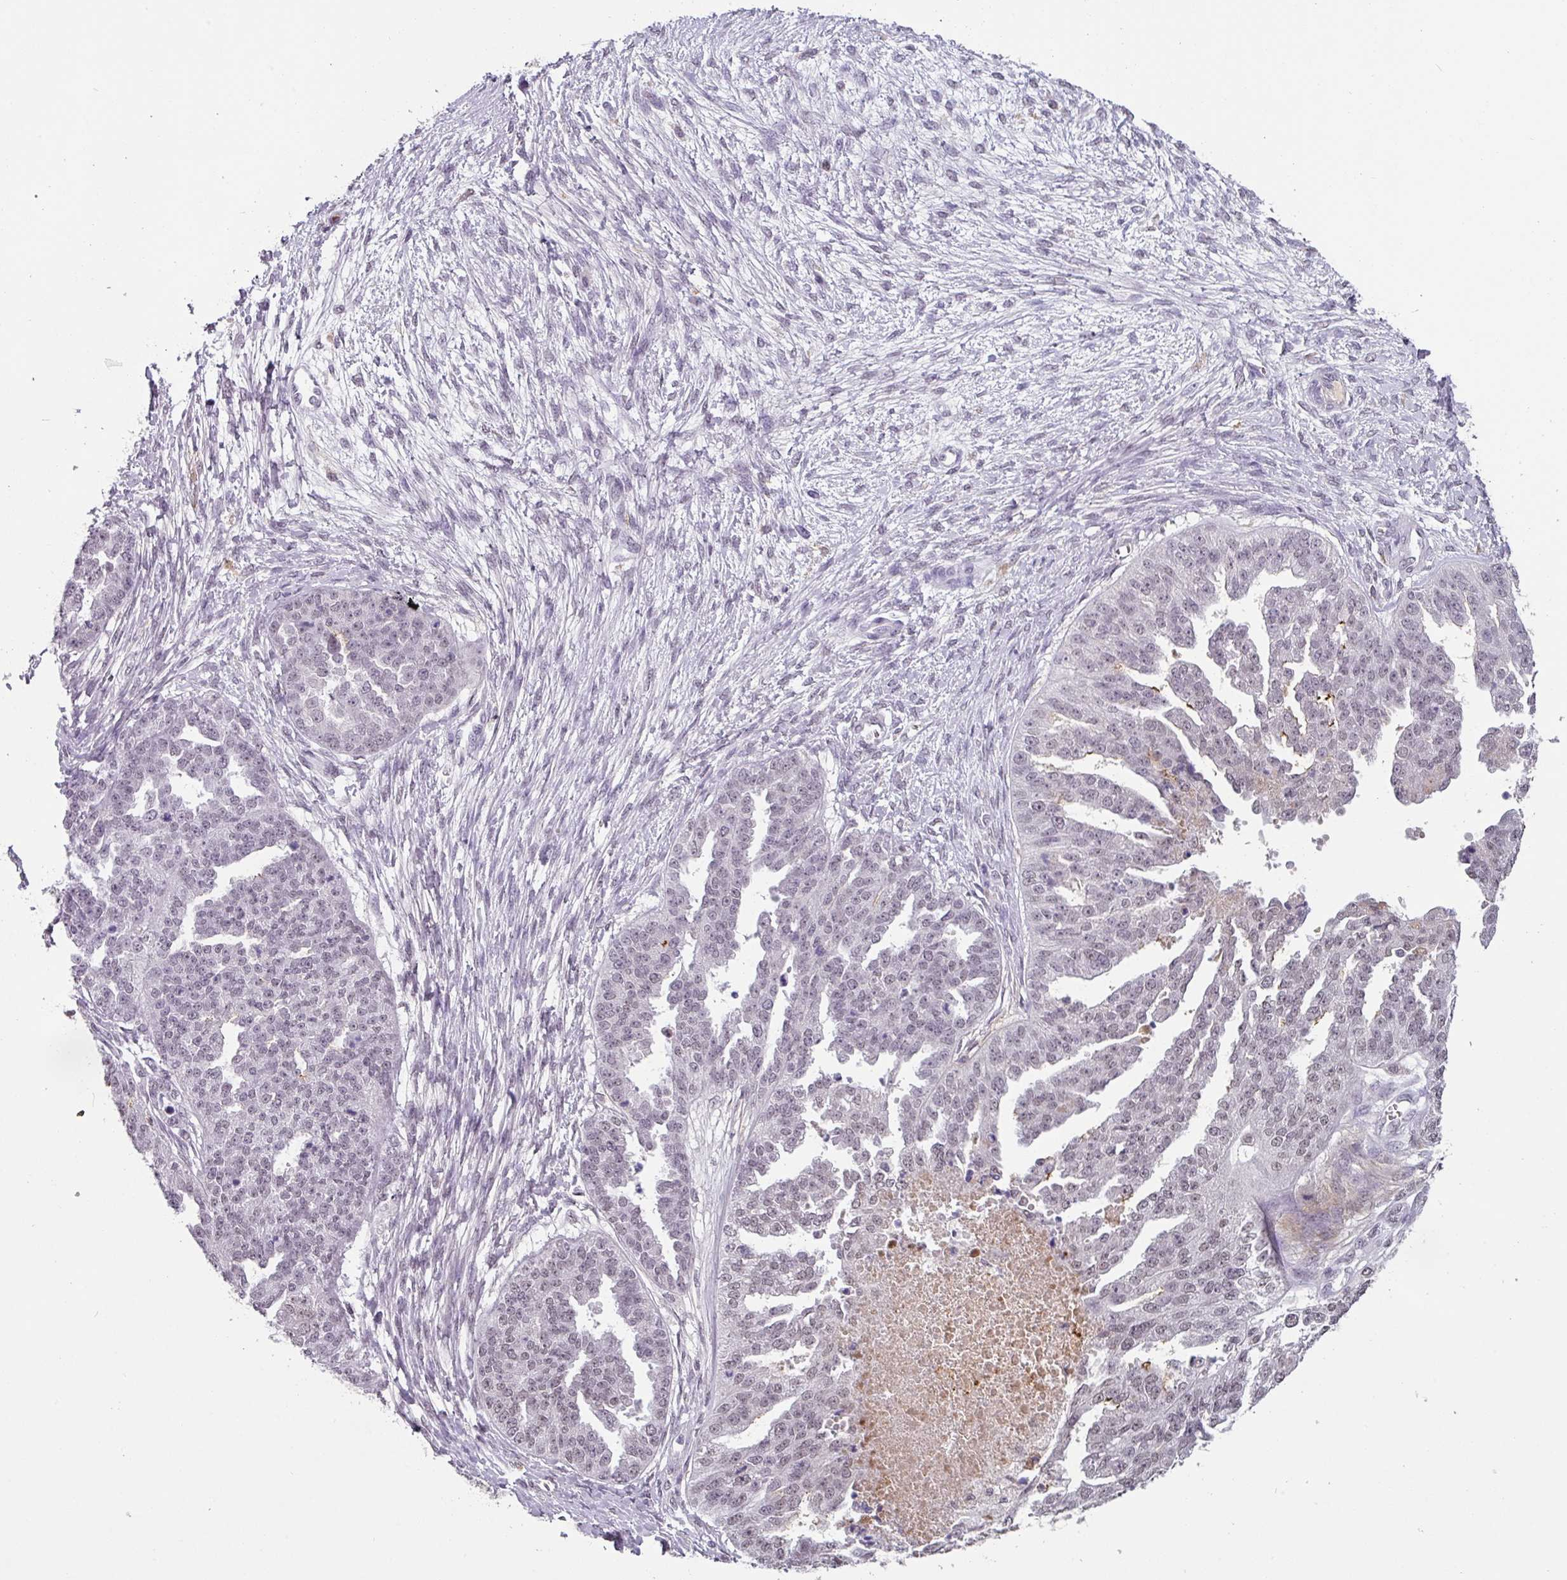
{"staining": {"intensity": "weak", "quantity": "25%-75%", "location": "nuclear"}, "tissue": "ovarian cancer", "cell_type": "Tumor cells", "image_type": "cancer", "snomed": [{"axis": "morphology", "description": "Cystadenocarcinoma, serous, NOS"}, {"axis": "topography", "description": "Ovary"}], "caption": "The micrograph exhibits immunohistochemical staining of ovarian cancer. There is weak nuclear staining is appreciated in approximately 25%-75% of tumor cells.", "gene": "C1QB", "patient": {"sex": "female", "age": 58}}